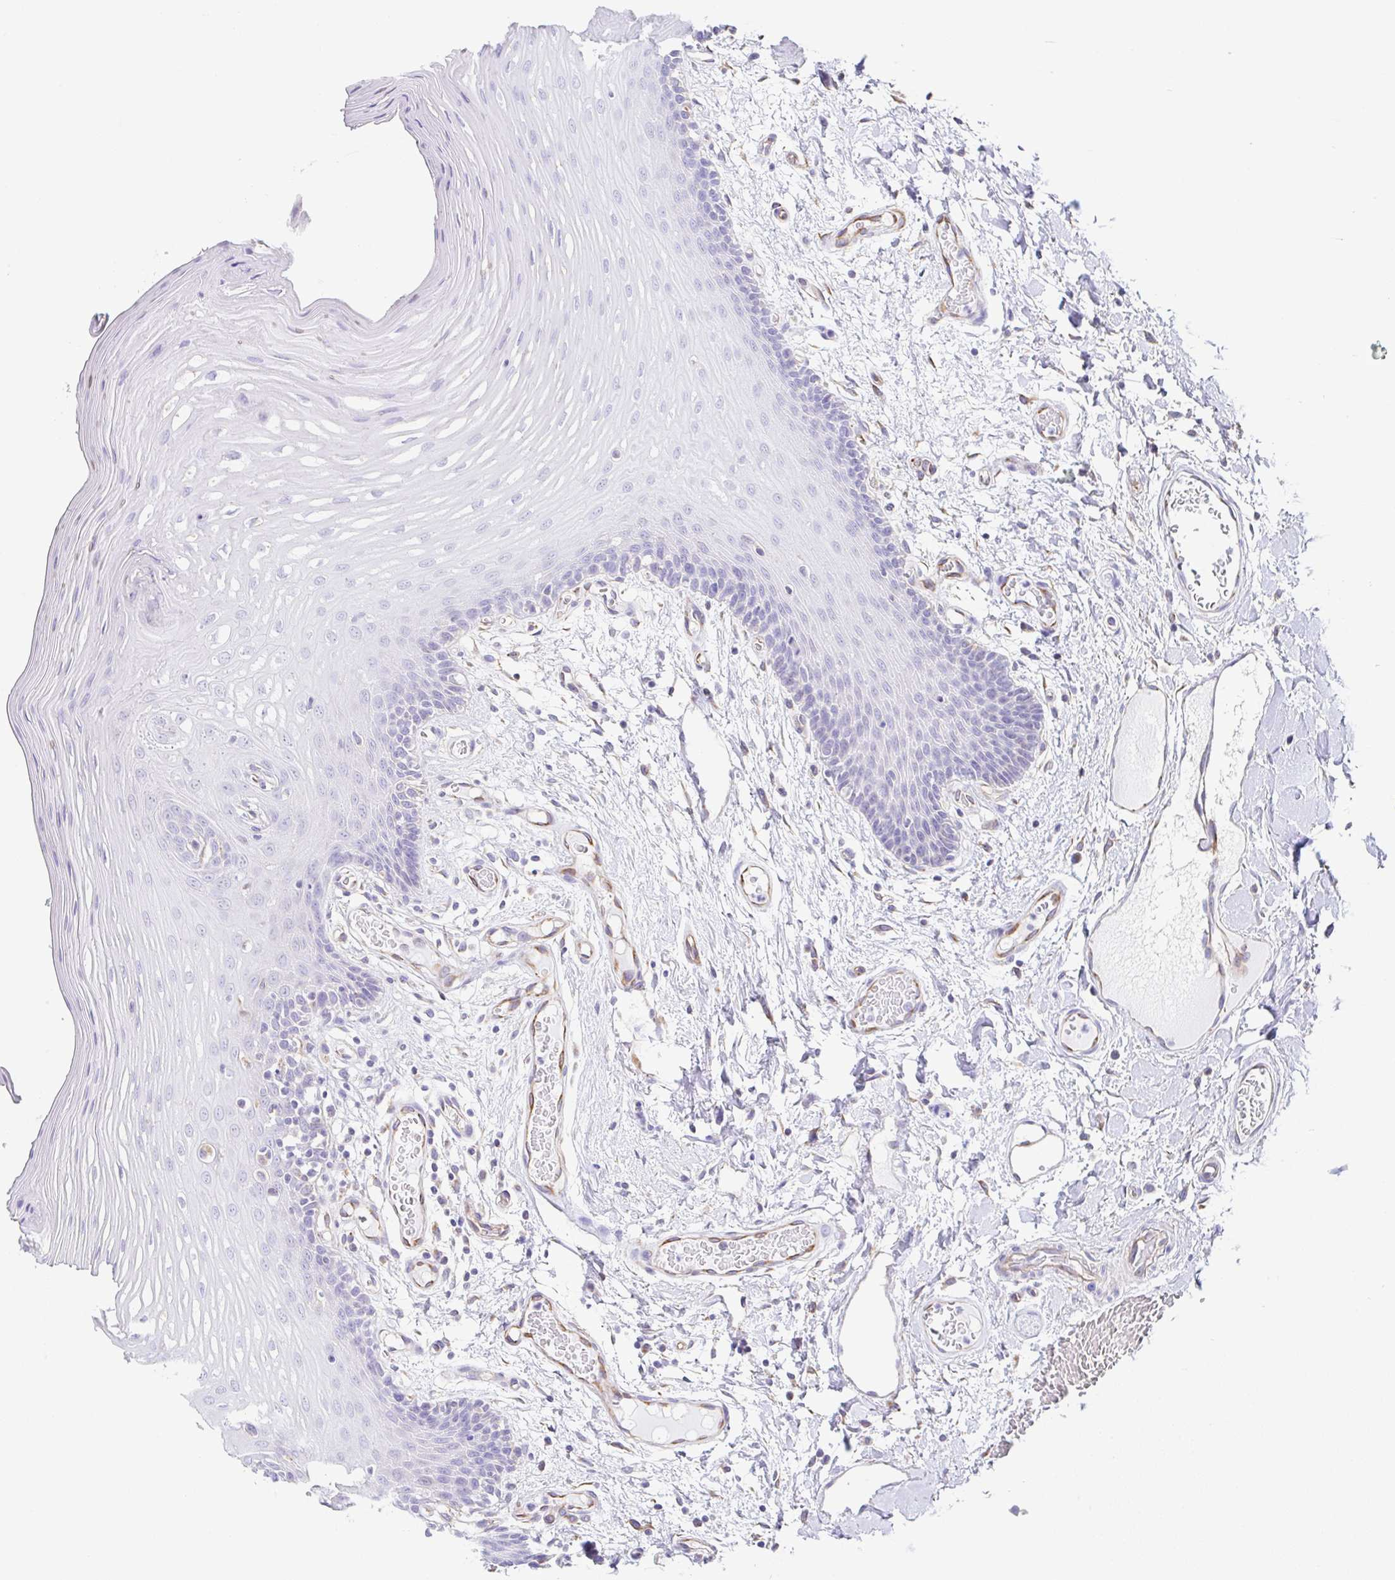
{"staining": {"intensity": "negative", "quantity": "none", "location": "none"}, "tissue": "oral mucosa", "cell_type": "Squamous epithelial cells", "image_type": "normal", "snomed": [{"axis": "morphology", "description": "Normal tissue, NOS"}, {"axis": "topography", "description": "Oral tissue"}, {"axis": "topography", "description": "Tounge, NOS"}], "caption": "Immunohistochemistry (IHC) image of benign oral mucosa: human oral mucosa stained with DAB (3,3'-diaminobenzidine) exhibits no significant protein expression in squamous epithelial cells. The staining was performed using DAB (3,3'-diaminobenzidine) to visualize the protein expression in brown, while the nuclei were stained in blue with hematoxylin (Magnification: 20x).", "gene": "DKK4", "patient": {"sex": "female", "age": 60}}